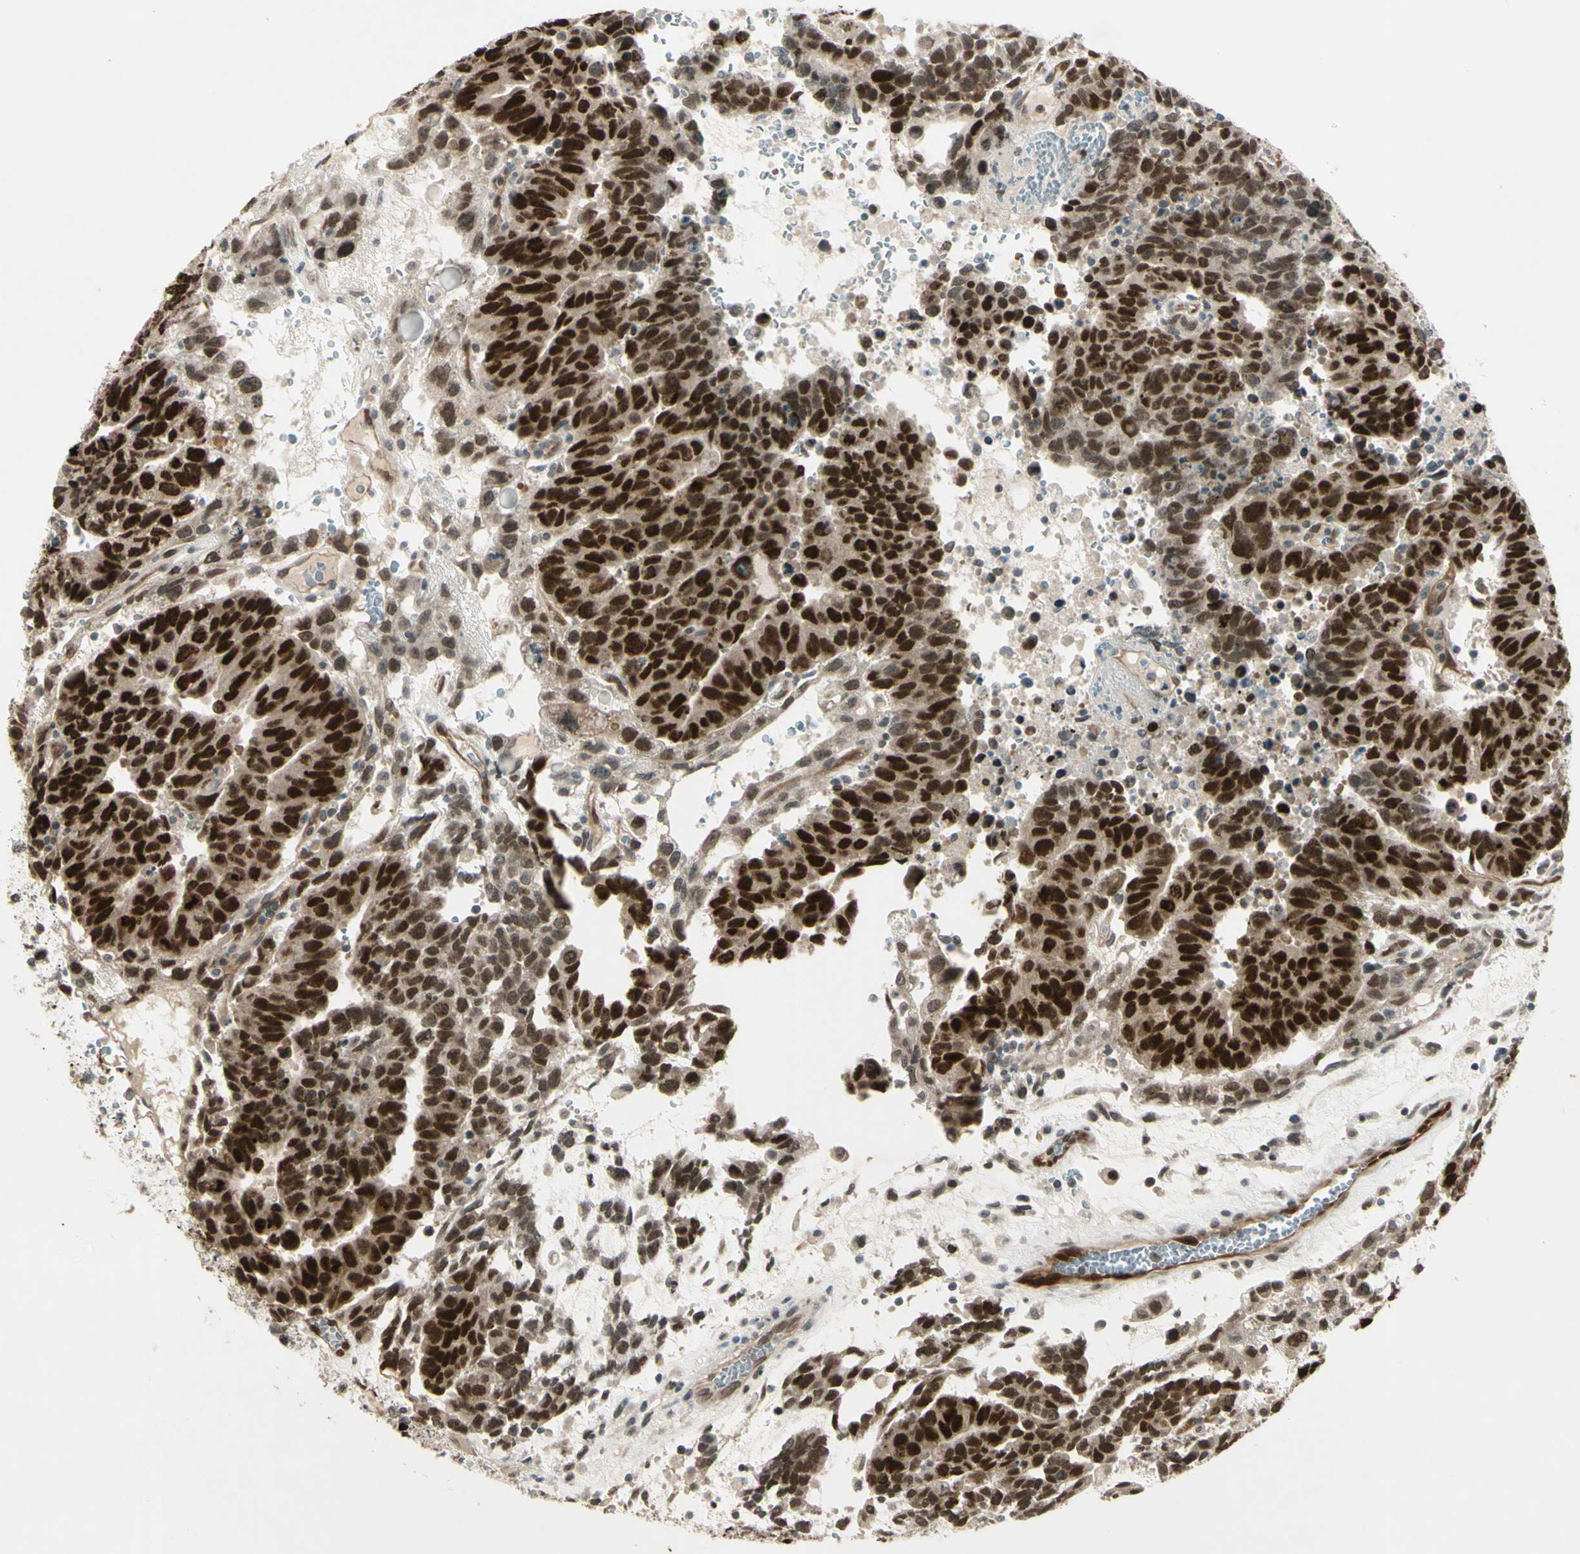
{"staining": {"intensity": "strong", "quantity": ">75%", "location": "cytoplasmic/membranous,nuclear"}, "tissue": "testis cancer", "cell_type": "Tumor cells", "image_type": "cancer", "snomed": [{"axis": "morphology", "description": "Seminoma, NOS"}, {"axis": "morphology", "description": "Carcinoma, Embryonal, NOS"}, {"axis": "topography", "description": "Testis"}], "caption": "Immunohistochemistry photomicrograph of testis cancer (embryonal carcinoma) stained for a protein (brown), which shows high levels of strong cytoplasmic/membranous and nuclear expression in approximately >75% of tumor cells.", "gene": "MLF2", "patient": {"sex": "male", "age": 52}}